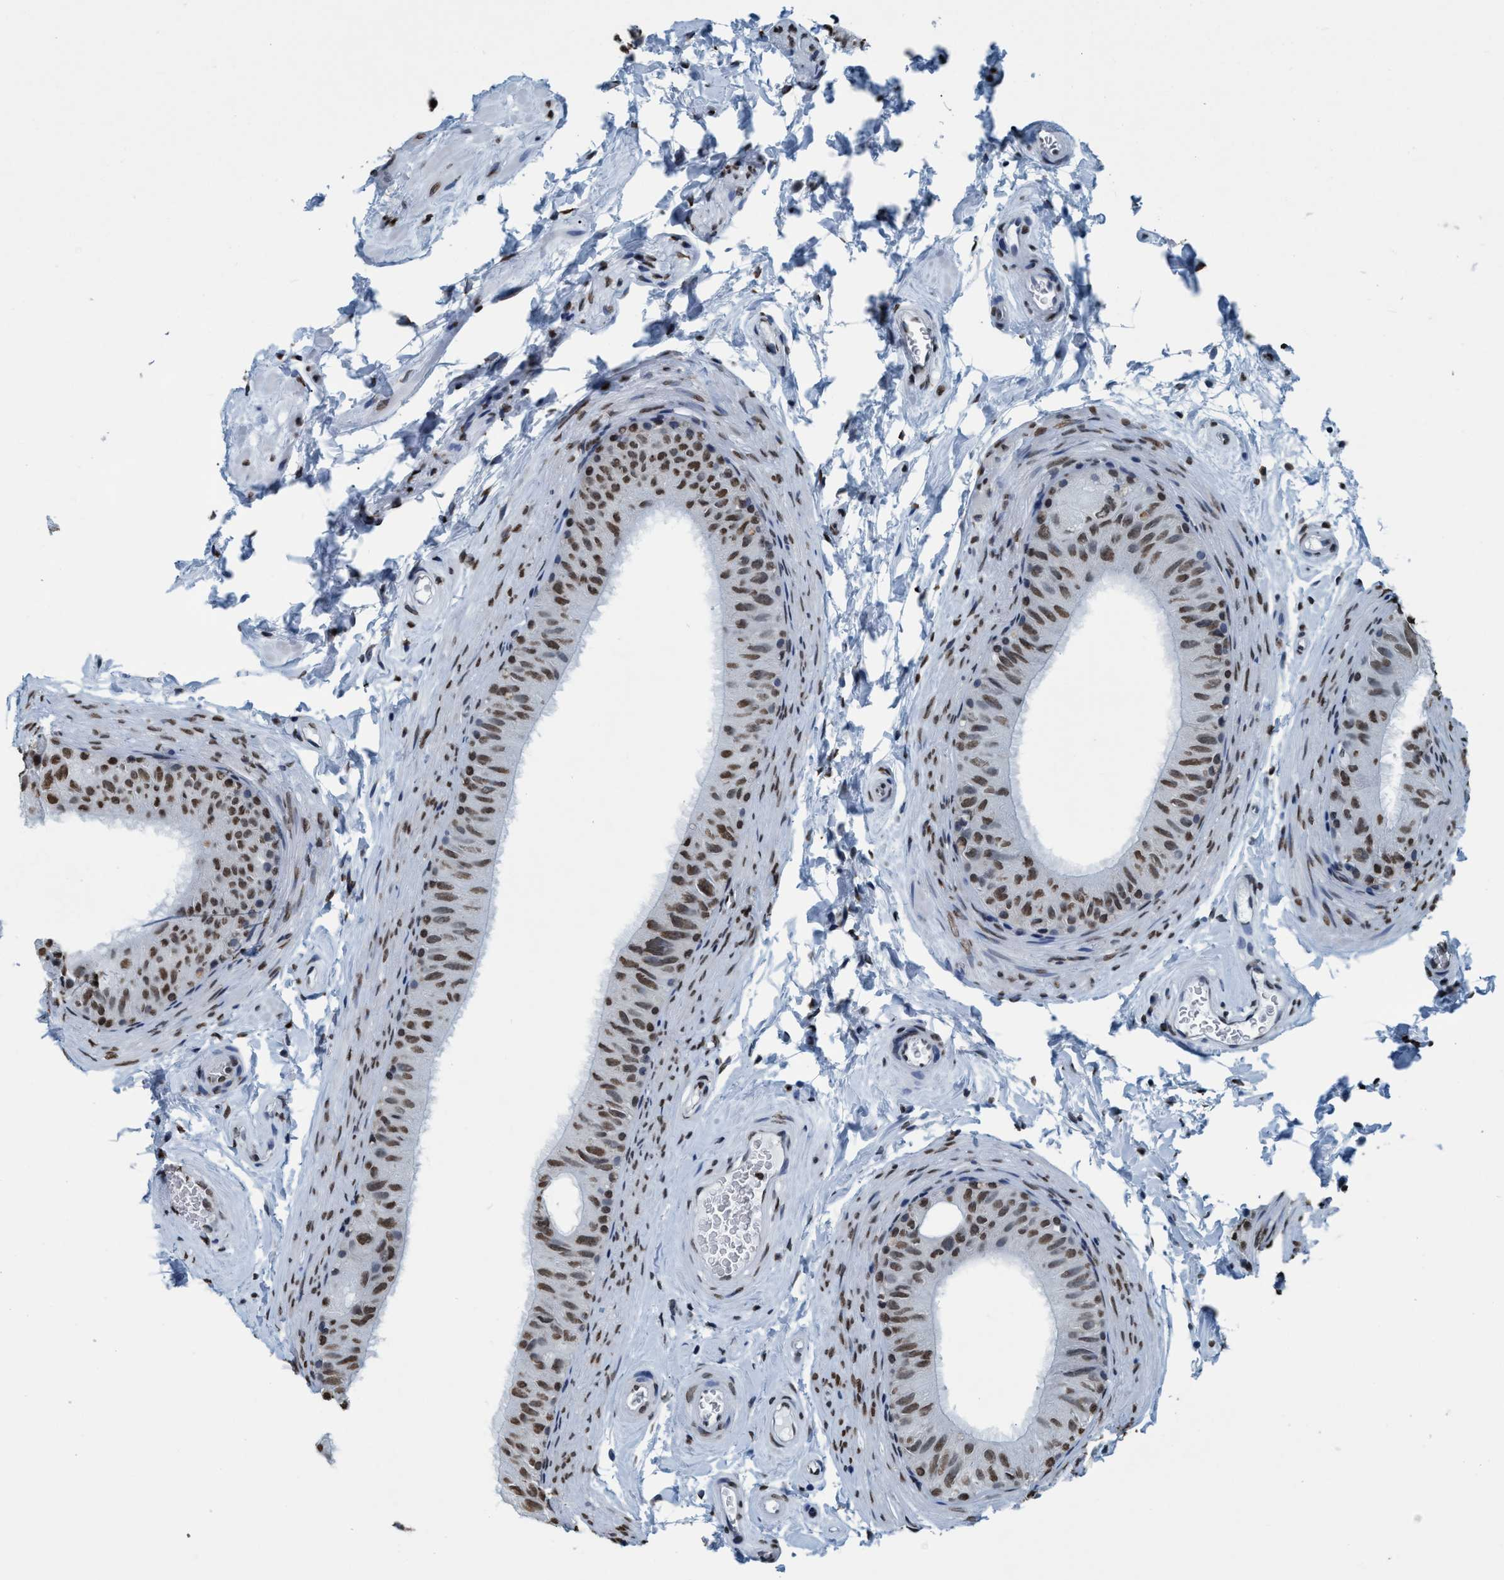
{"staining": {"intensity": "moderate", "quantity": ">75%", "location": "nuclear"}, "tissue": "epididymis", "cell_type": "Glandular cells", "image_type": "normal", "snomed": [{"axis": "morphology", "description": "Normal tissue, NOS"}, {"axis": "topography", "description": "Epididymis"}], "caption": "Moderate nuclear staining for a protein is seen in about >75% of glandular cells of unremarkable epididymis using immunohistochemistry (IHC).", "gene": "CCNE2", "patient": {"sex": "male", "age": 34}}